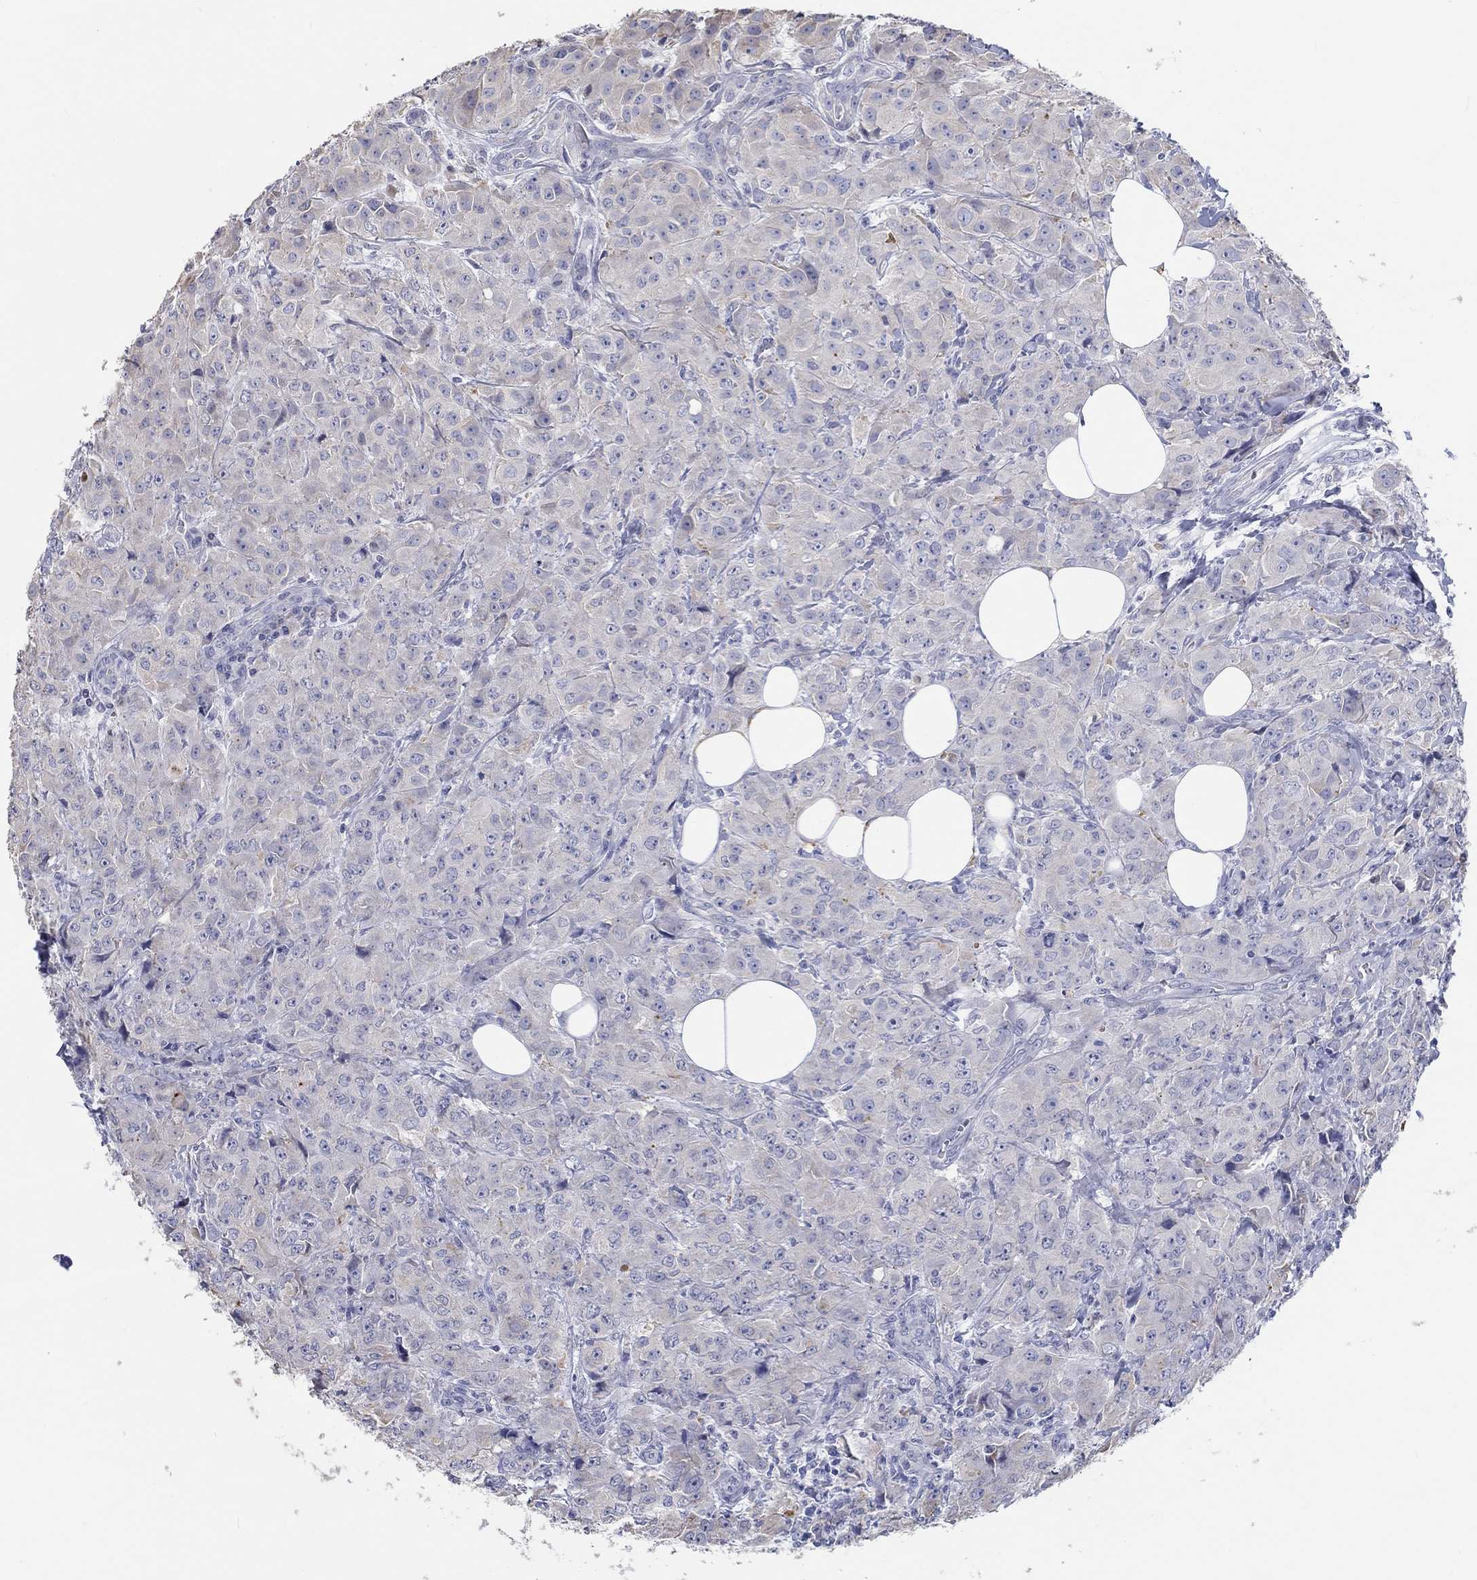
{"staining": {"intensity": "negative", "quantity": "none", "location": "none"}, "tissue": "breast cancer", "cell_type": "Tumor cells", "image_type": "cancer", "snomed": [{"axis": "morphology", "description": "Duct carcinoma"}, {"axis": "topography", "description": "Breast"}], "caption": "Invasive ductal carcinoma (breast) was stained to show a protein in brown. There is no significant expression in tumor cells.", "gene": "LRRC4C", "patient": {"sex": "female", "age": 43}}